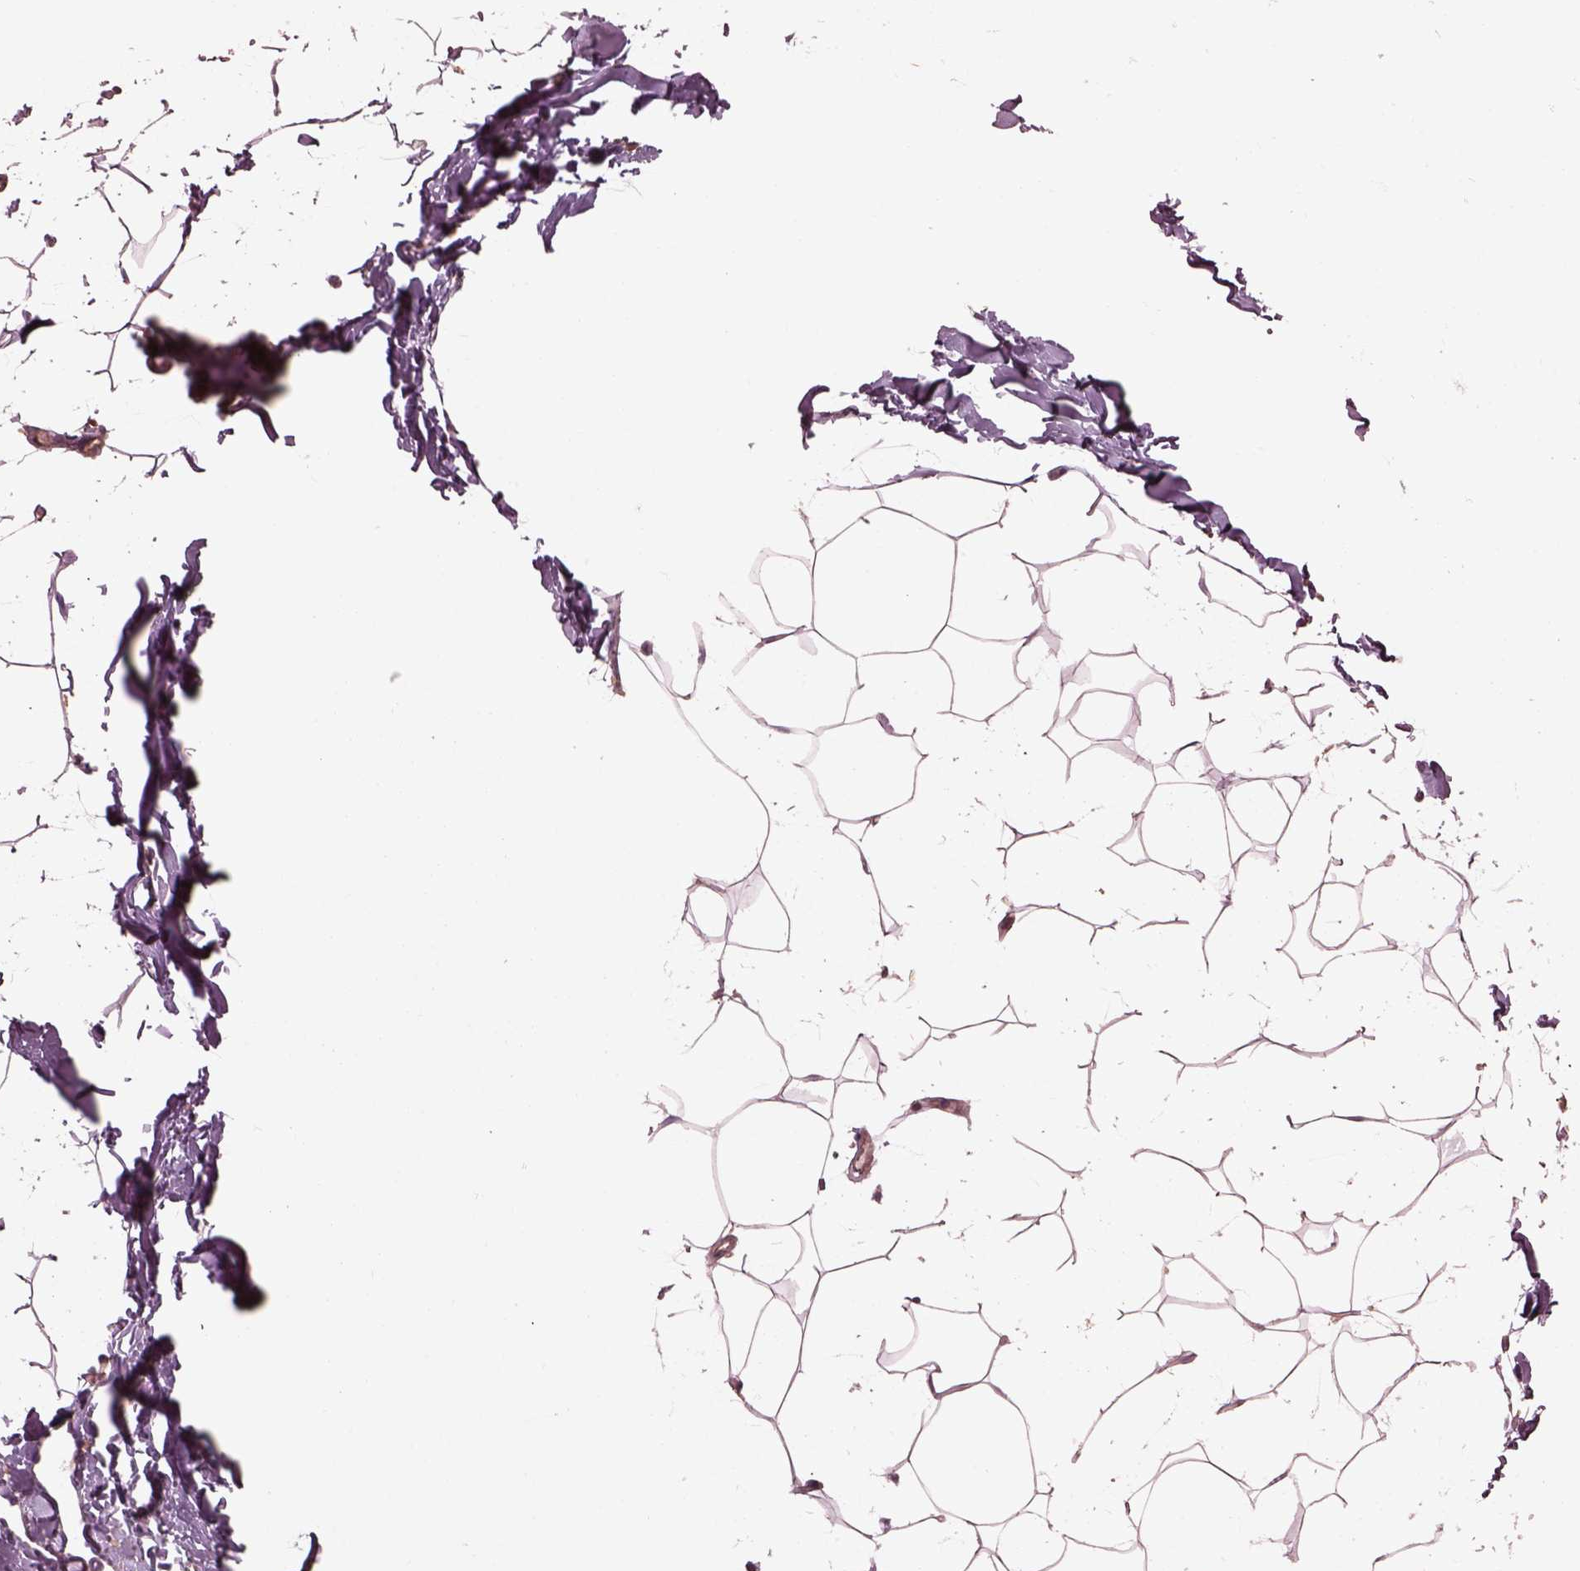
{"staining": {"intensity": "negative", "quantity": "none", "location": "none"}, "tissue": "breast", "cell_type": "Adipocytes", "image_type": "normal", "snomed": [{"axis": "morphology", "description": "Normal tissue, NOS"}, {"axis": "topography", "description": "Breast"}], "caption": "Immunohistochemical staining of unremarkable breast demonstrates no significant staining in adipocytes.", "gene": "ELAPOR1", "patient": {"sex": "female", "age": 32}}